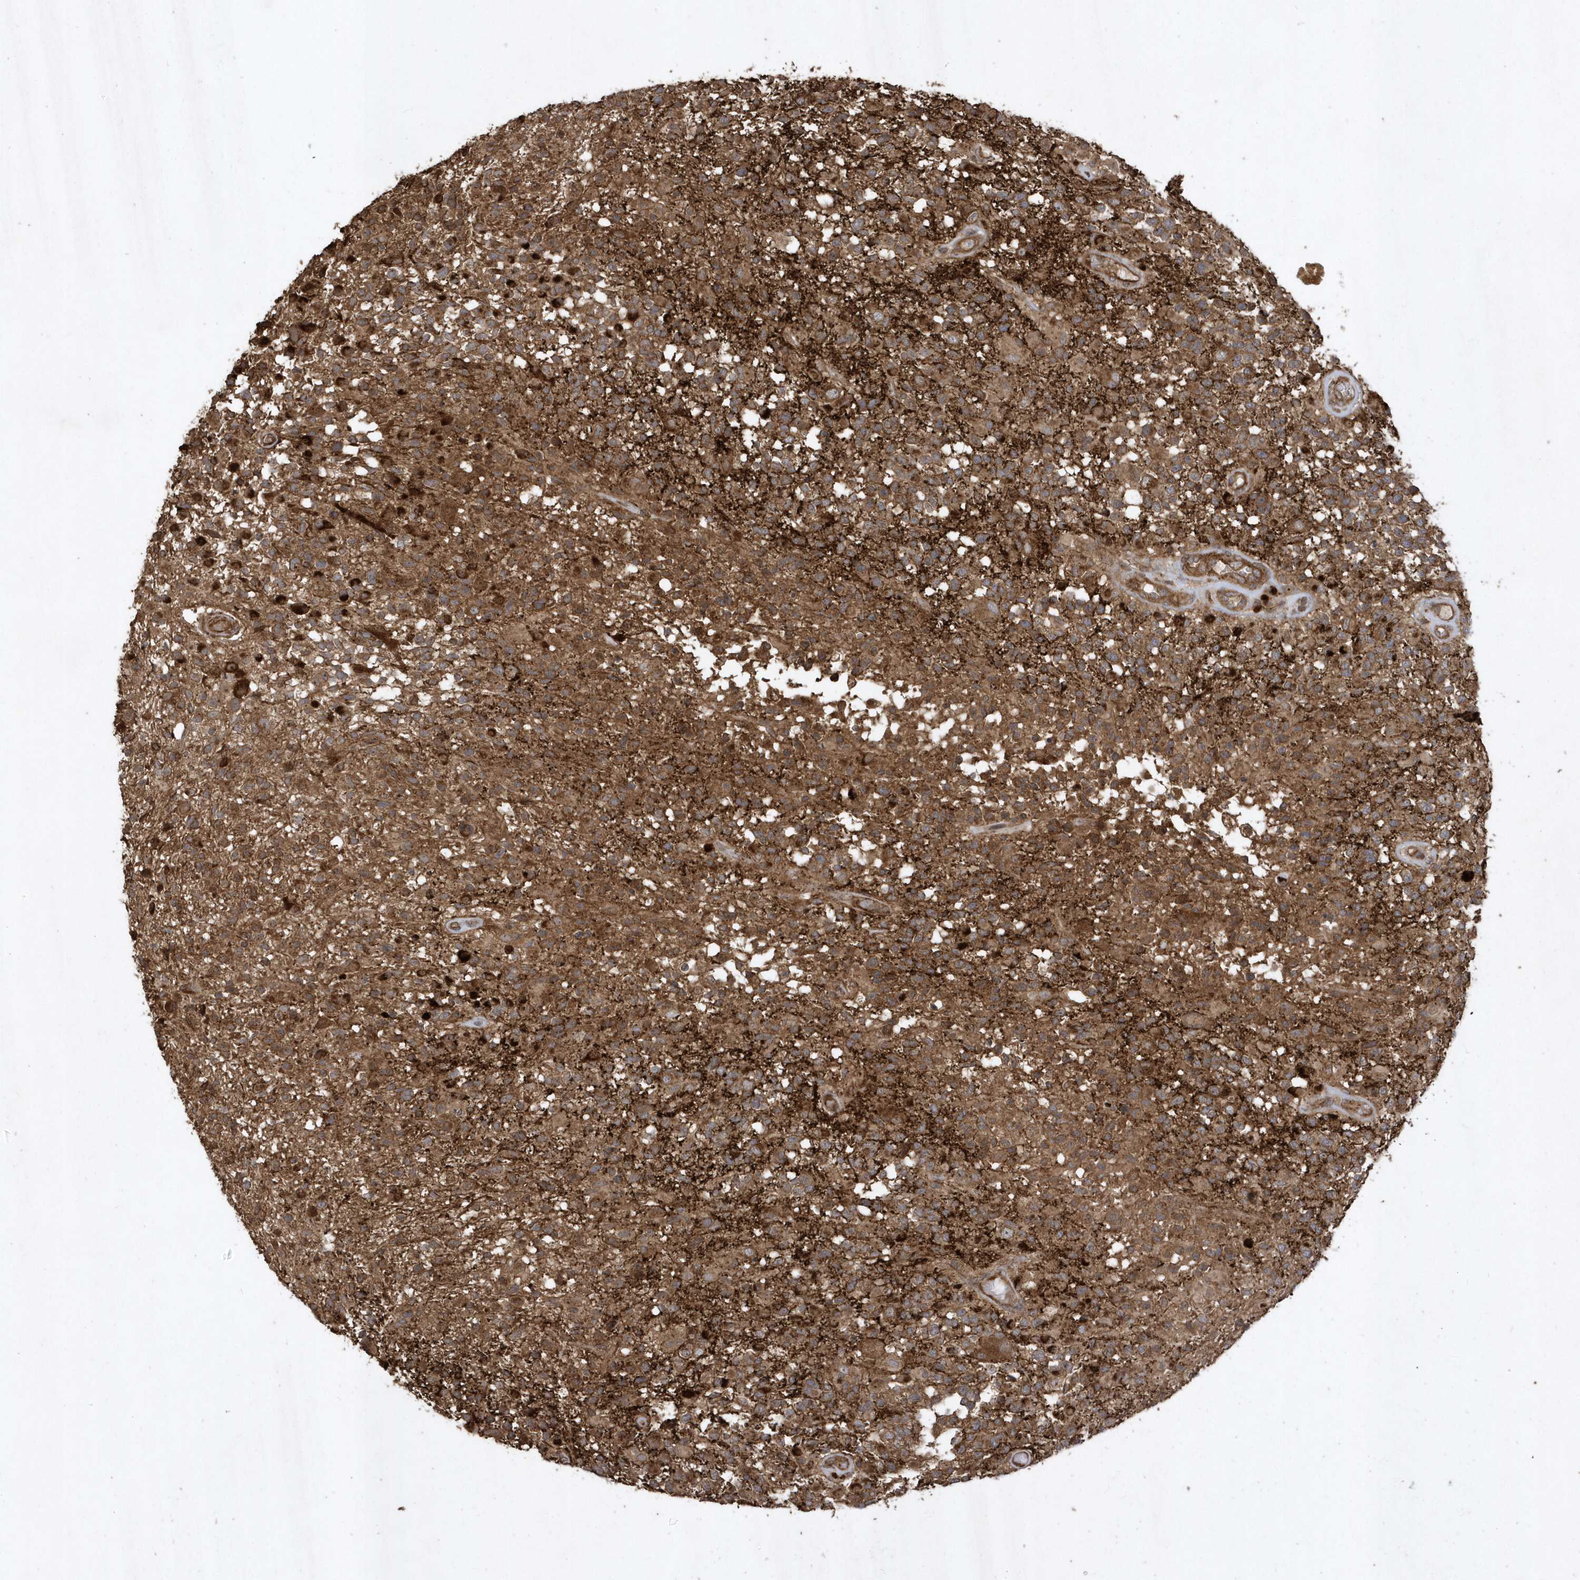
{"staining": {"intensity": "moderate", "quantity": ">75%", "location": "cytoplasmic/membranous"}, "tissue": "glioma", "cell_type": "Tumor cells", "image_type": "cancer", "snomed": [{"axis": "morphology", "description": "Glioma, malignant, High grade"}, {"axis": "morphology", "description": "Glioblastoma, NOS"}, {"axis": "topography", "description": "Brain"}], "caption": "High-magnification brightfield microscopy of malignant high-grade glioma stained with DAB (brown) and counterstained with hematoxylin (blue). tumor cells exhibit moderate cytoplasmic/membranous positivity is seen in about>75% of cells.", "gene": "SENP8", "patient": {"sex": "male", "age": 60}}